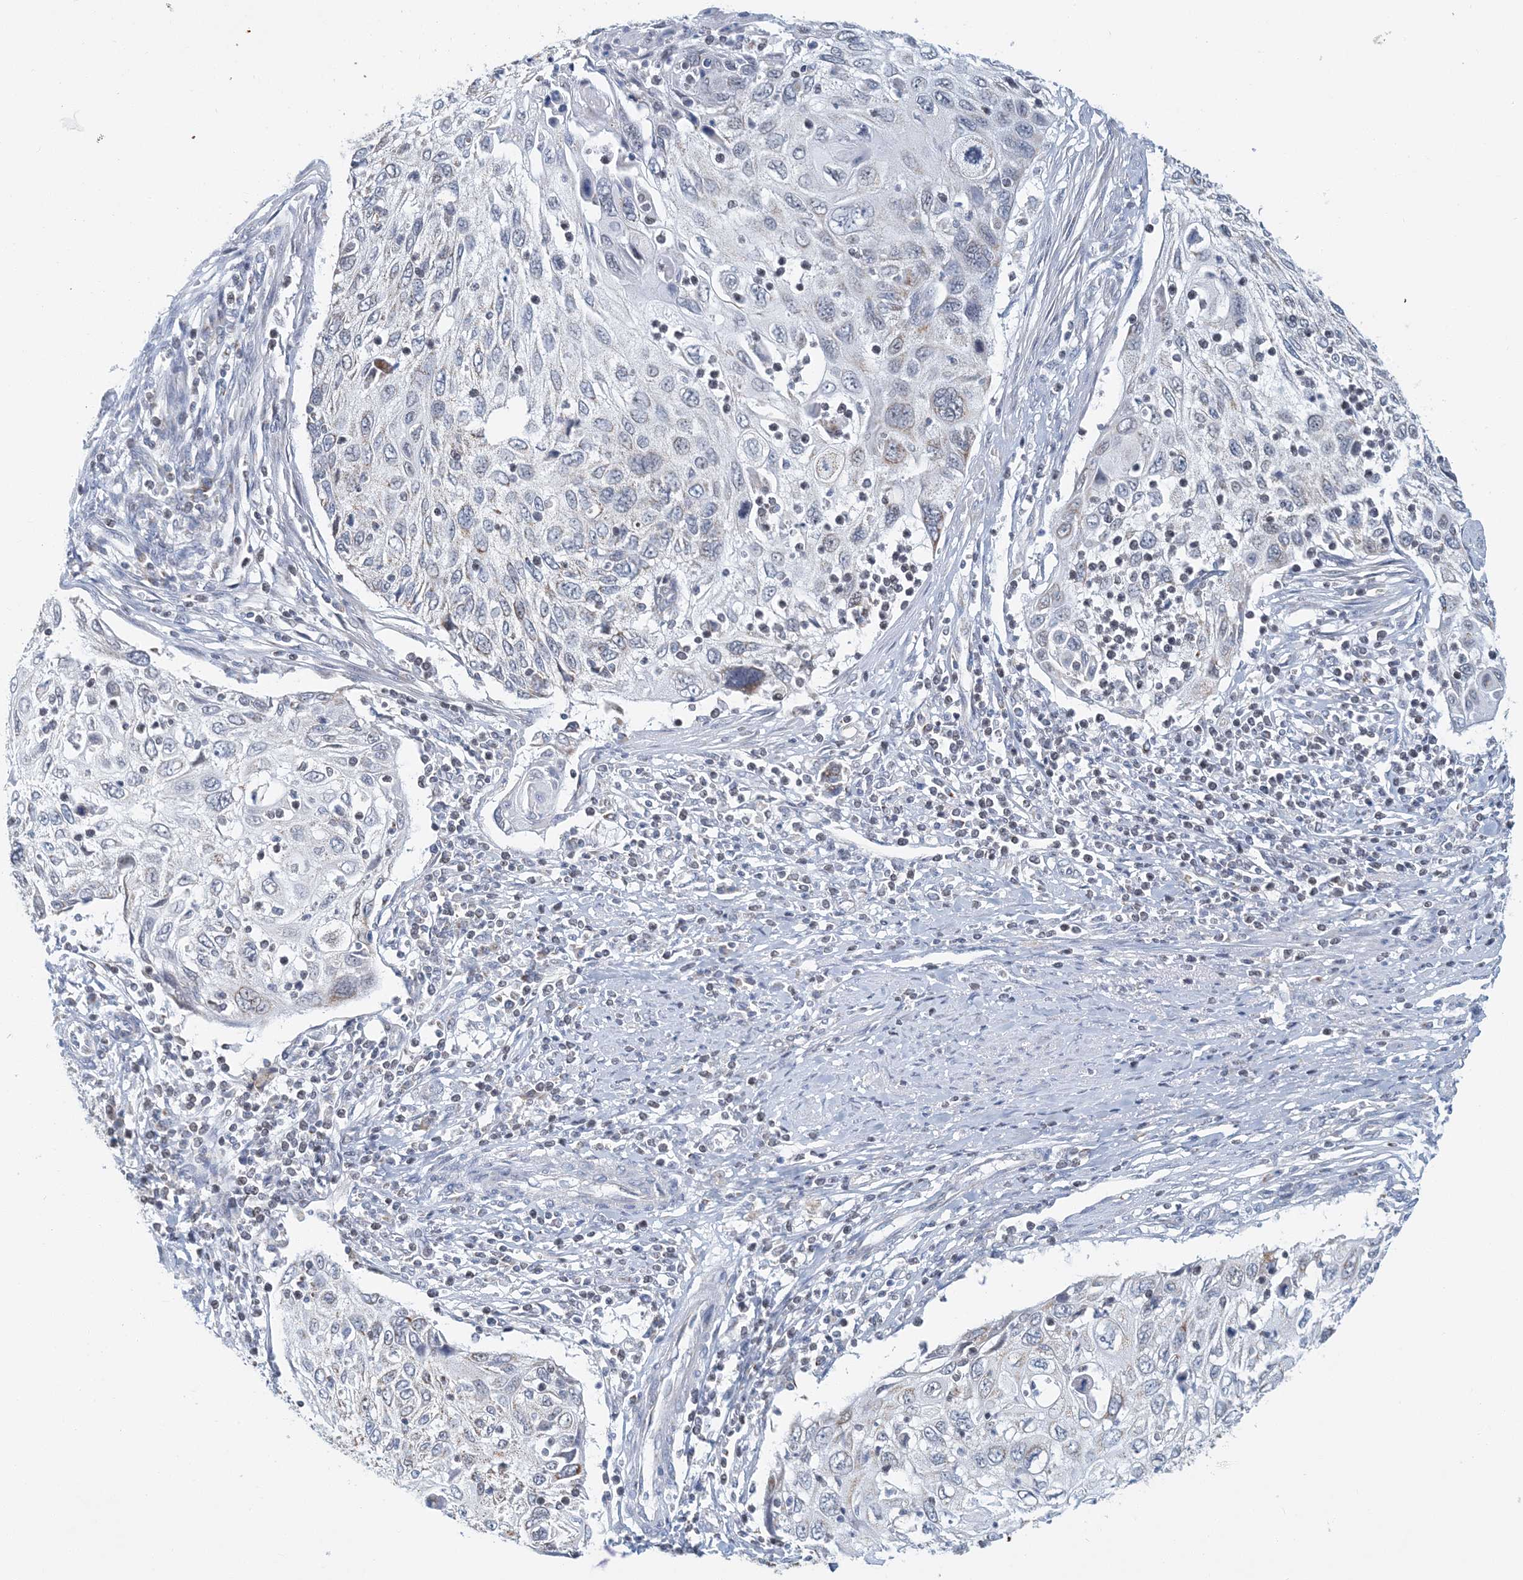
{"staining": {"intensity": "weak", "quantity": "<25%", "location": "cytoplasmic/membranous"}, "tissue": "cervical cancer", "cell_type": "Tumor cells", "image_type": "cancer", "snomed": [{"axis": "morphology", "description": "Squamous cell carcinoma, NOS"}, {"axis": "topography", "description": "Cervix"}], "caption": "This photomicrograph is of cervical cancer stained with IHC to label a protein in brown with the nuclei are counter-stained blue. There is no positivity in tumor cells.", "gene": "BDH1", "patient": {"sex": "female", "age": 70}}